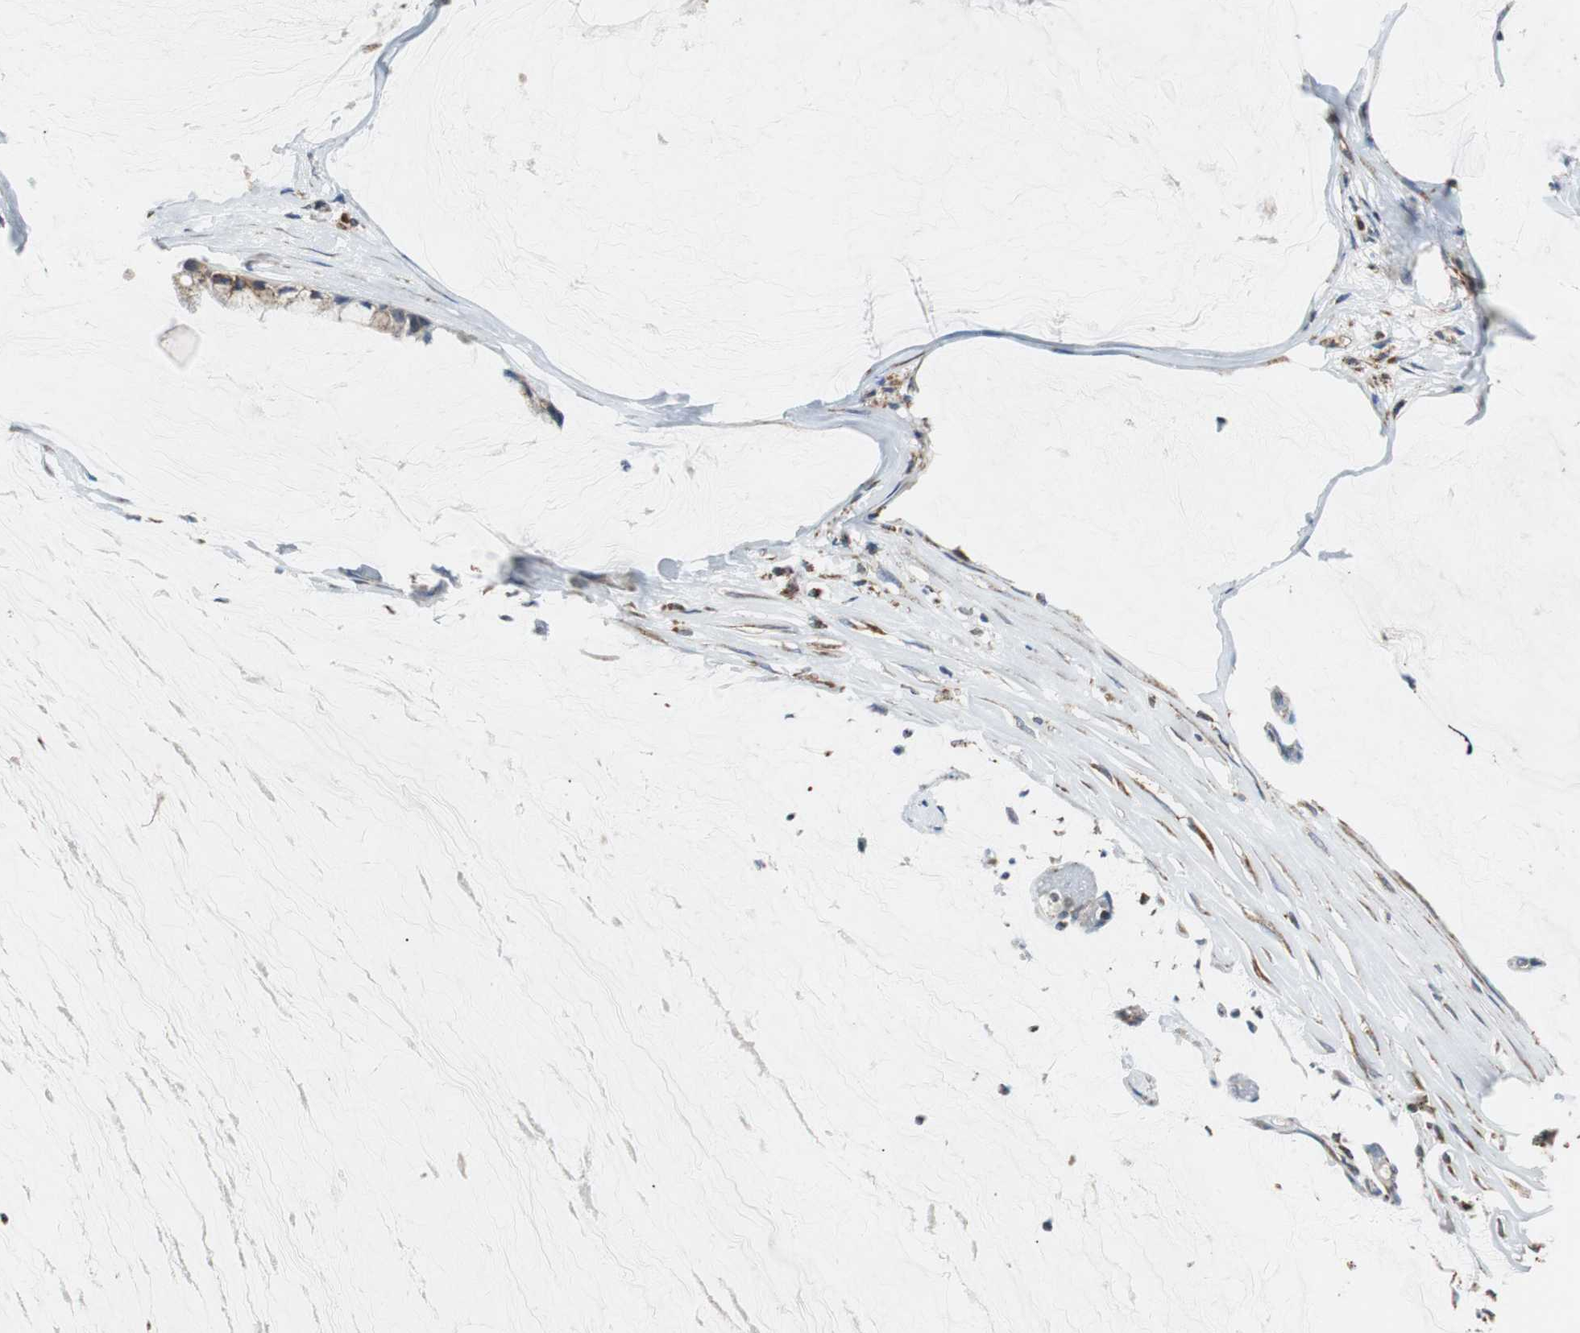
{"staining": {"intensity": "weak", "quantity": ">75%", "location": "cytoplasmic/membranous"}, "tissue": "ovarian cancer", "cell_type": "Tumor cells", "image_type": "cancer", "snomed": [{"axis": "morphology", "description": "Cystadenocarcinoma, mucinous, NOS"}, {"axis": "topography", "description": "Ovary"}], "caption": "Tumor cells reveal weak cytoplasmic/membranous positivity in approximately >75% of cells in ovarian mucinous cystadenocarcinoma.", "gene": "HMGCL", "patient": {"sex": "female", "age": 39}}